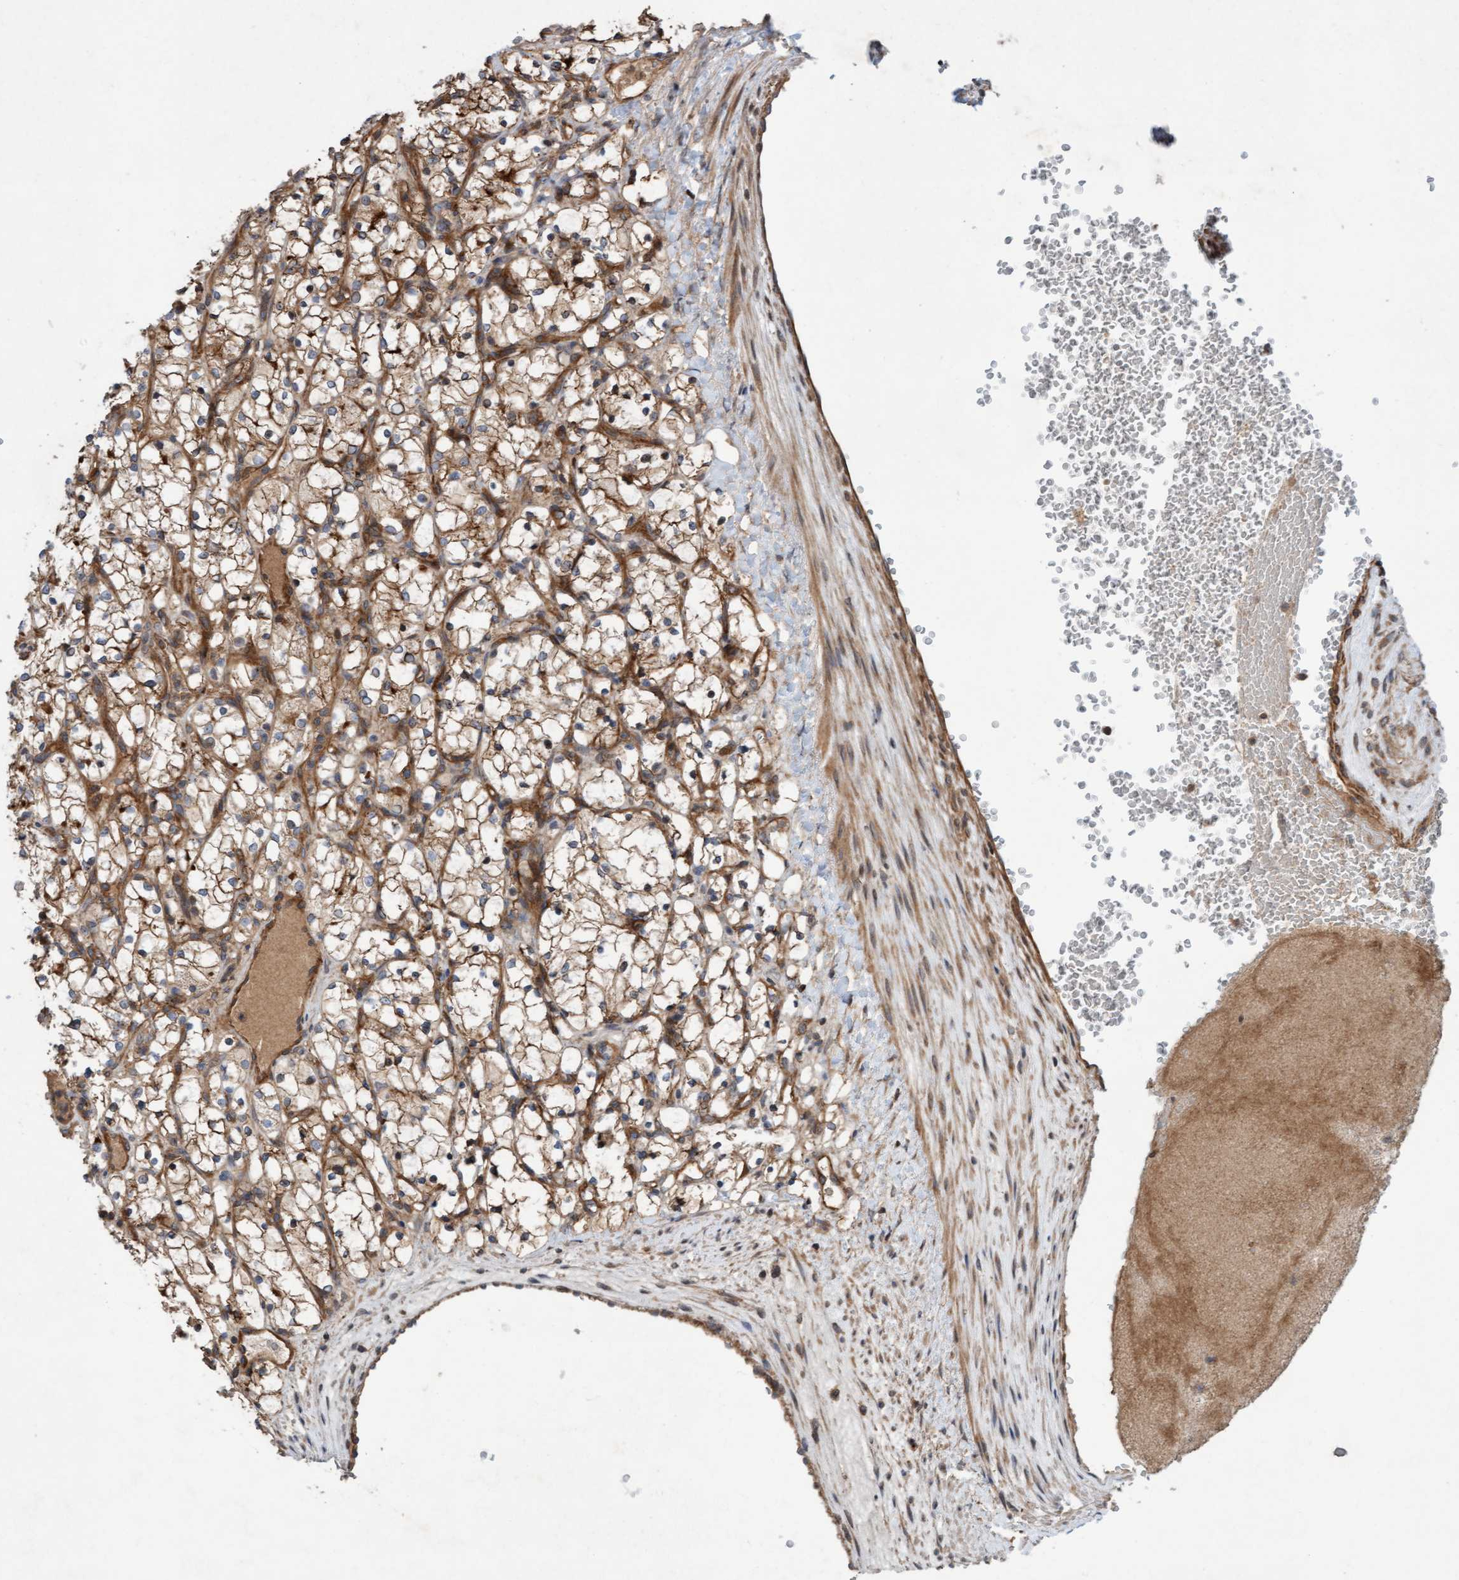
{"staining": {"intensity": "moderate", "quantity": ">75%", "location": "cytoplasmic/membranous"}, "tissue": "renal cancer", "cell_type": "Tumor cells", "image_type": "cancer", "snomed": [{"axis": "morphology", "description": "Adenocarcinoma, NOS"}, {"axis": "topography", "description": "Kidney"}], "caption": "Moderate cytoplasmic/membranous protein positivity is identified in about >75% of tumor cells in adenocarcinoma (renal). (DAB = brown stain, brightfield microscopy at high magnification).", "gene": "ERAL1", "patient": {"sex": "female", "age": 69}}